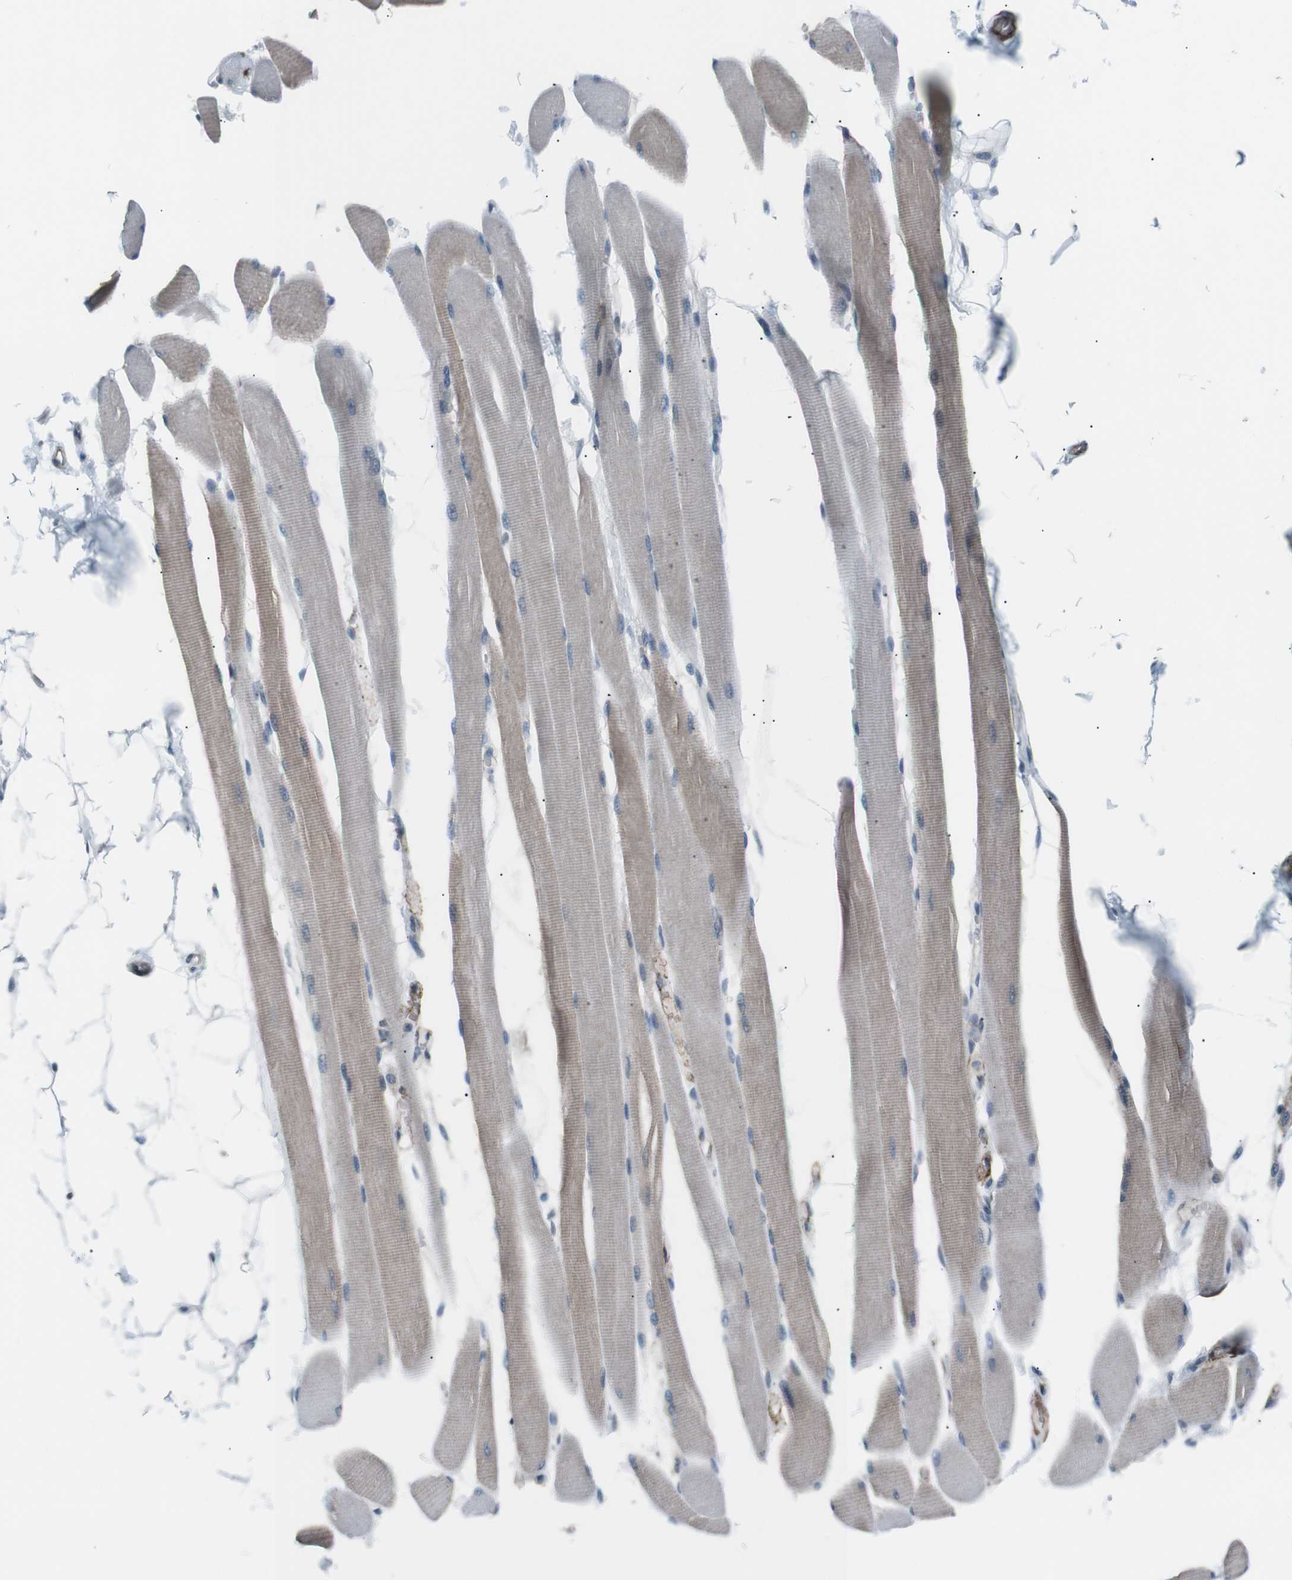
{"staining": {"intensity": "moderate", "quantity": "25%-75%", "location": "cytoplasmic/membranous"}, "tissue": "skeletal muscle", "cell_type": "Myocytes", "image_type": "normal", "snomed": [{"axis": "morphology", "description": "Normal tissue, NOS"}, {"axis": "topography", "description": "Skeletal muscle"}, {"axis": "topography", "description": "Oral tissue"}, {"axis": "topography", "description": "Peripheral nerve tissue"}], "caption": "A photomicrograph of human skeletal muscle stained for a protein displays moderate cytoplasmic/membranous brown staining in myocytes.", "gene": "PDLIM5", "patient": {"sex": "female", "age": 84}}